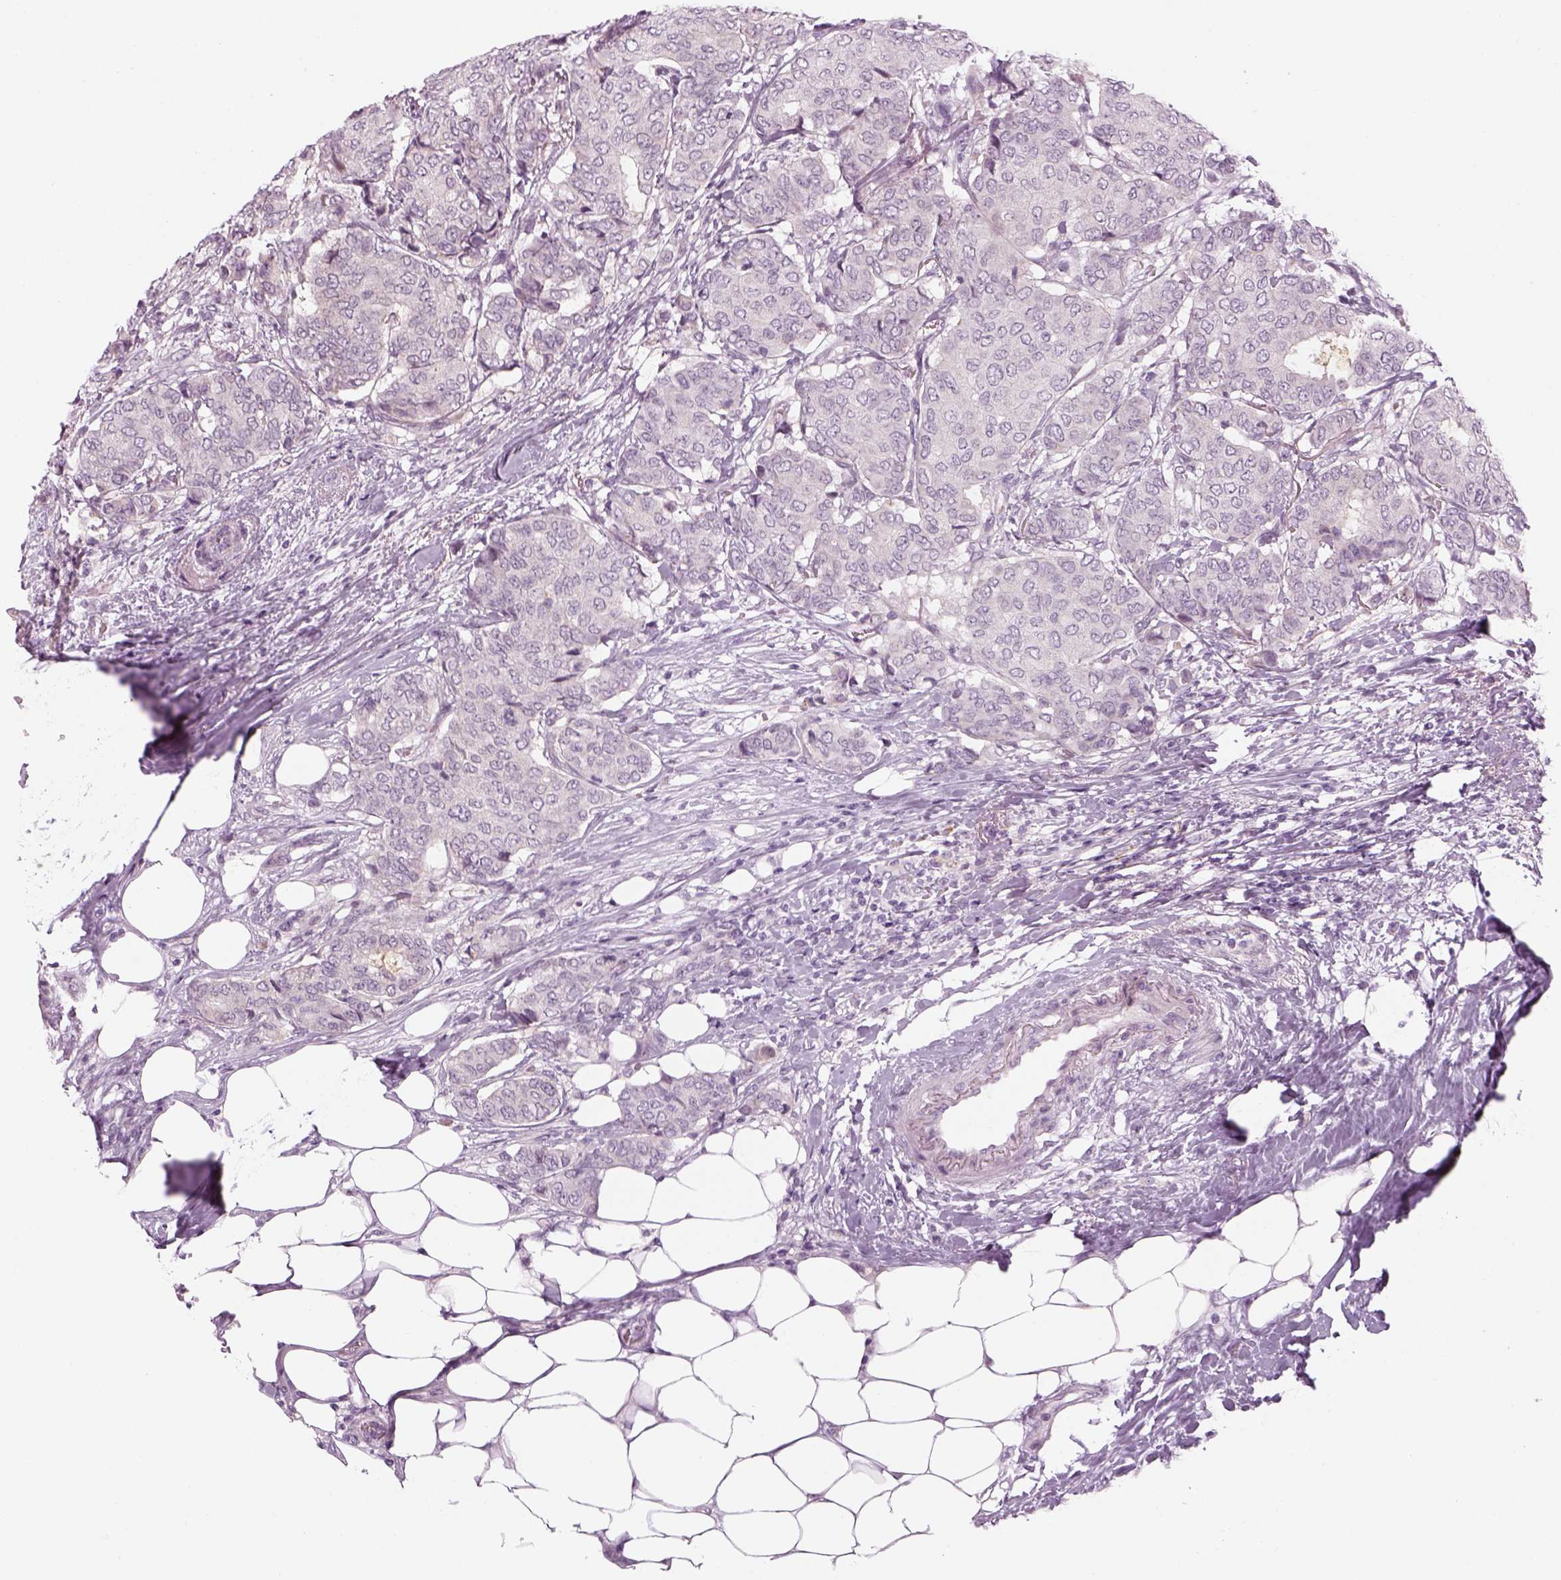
{"staining": {"intensity": "negative", "quantity": "none", "location": "none"}, "tissue": "breast cancer", "cell_type": "Tumor cells", "image_type": "cancer", "snomed": [{"axis": "morphology", "description": "Duct carcinoma"}, {"axis": "topography", "description": "Breast"}], "caption": "Immunohistochemistry (IHC) image of neoplastic tissue: human breast cancer (intraductal carcinoma) stained with DAB shows no significant protein expression in tumor cells.", "gene": "LRRIQ3", "patient": {"sex": "female", "age": 75}}